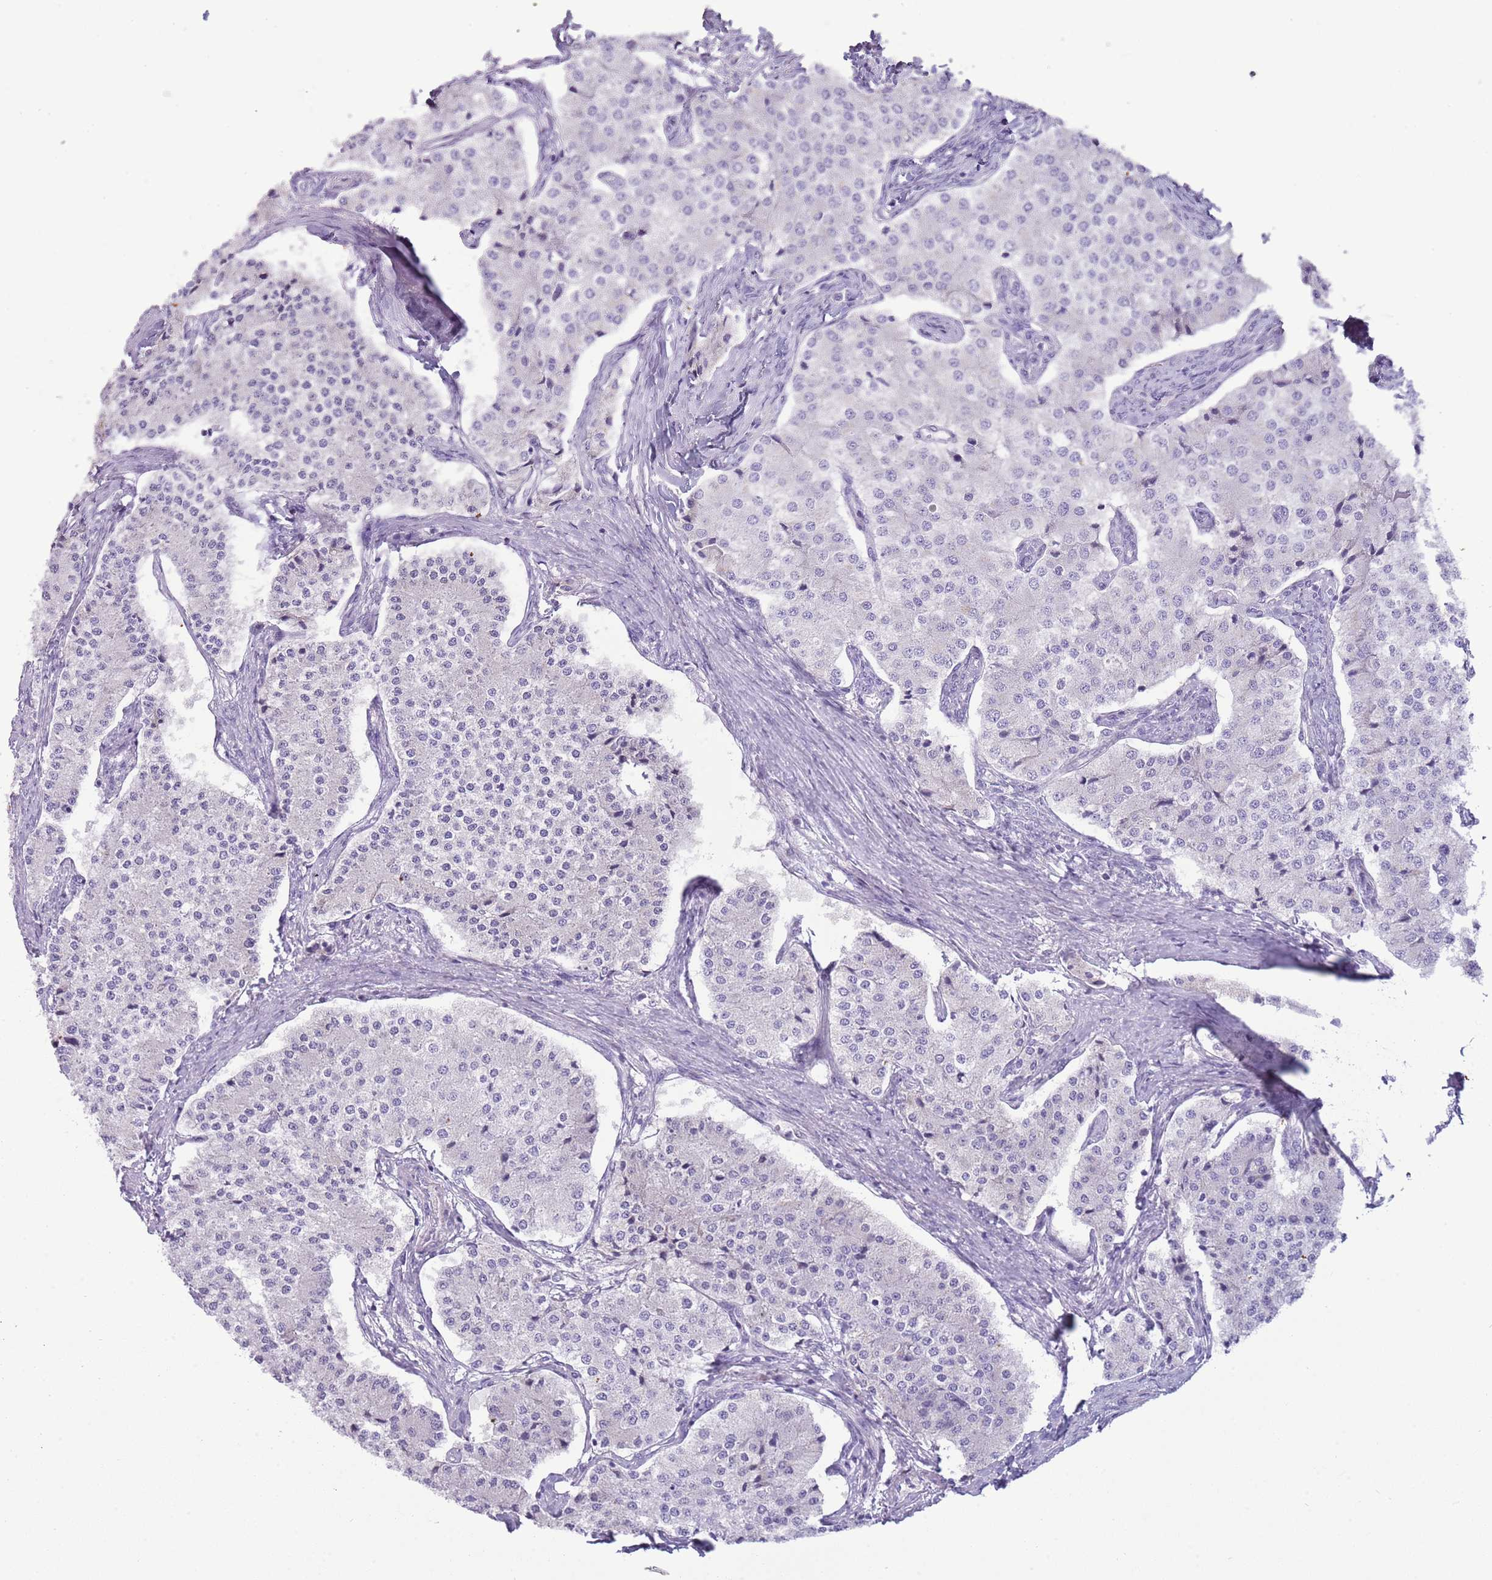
{"staining": {"intensity": "negative", "quantity": "none", "location": "none"}, "tissue": "carcinoid", "cell_type": "Tumor cells", "image_type": "cancer", "snomed": [{"axis": "morphology", "description": "Carcinoid, malignant, NOS"}, {"axis": "topography", "description": "Colon"}], "caption": "Immunohistochemistry micrograph of neoplastic tissue: carcinoid (malignant) stained with DAB (3,3'-diaminobenzidine) demonstrates no significant protein positivity in tumor cells.", "gene": "NBPF6", "patient": {"sex": "female", "age": 52}}